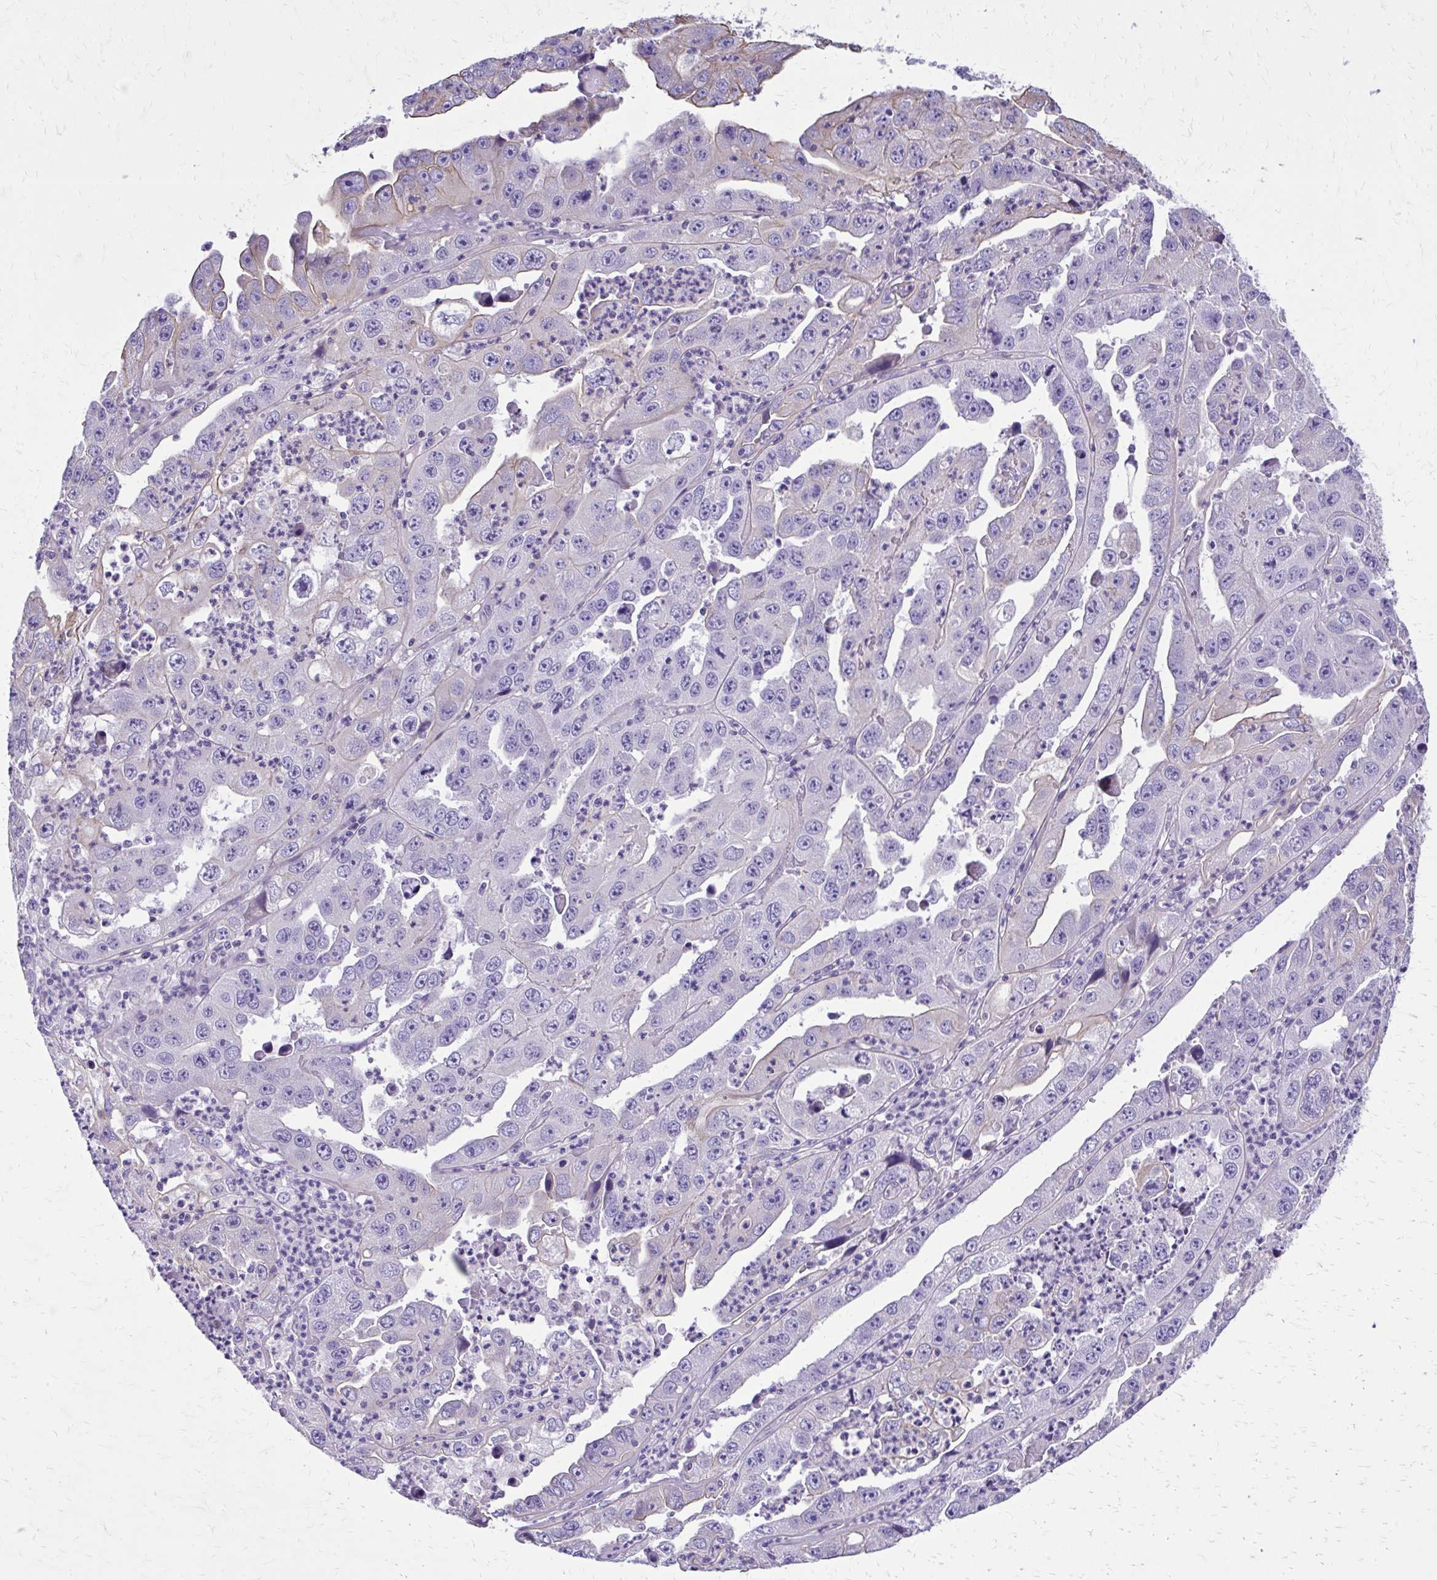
{"staining": {"intensity": "weak", "quantity": "<25%", "location": "cytoplasmic/membranous"}, "tissue": "endometrial cancer", "cell_type": "Tumor cells", "image_type": "cancer", "snomed": [{"axis": "morphology", "description": "Adenocarcinoma, NOS"}, {"axis": "topography", "description": "Uterus"}], "caption": "DAB (3,3'-diaminobenzidine) immunohistochemical staining of human endometrial cancer (adenocarcinoma) exhibits no significant staining in tumor cells.", "gene": "RUNDC3B", "patient": {"sex": "female", "age": 62}}